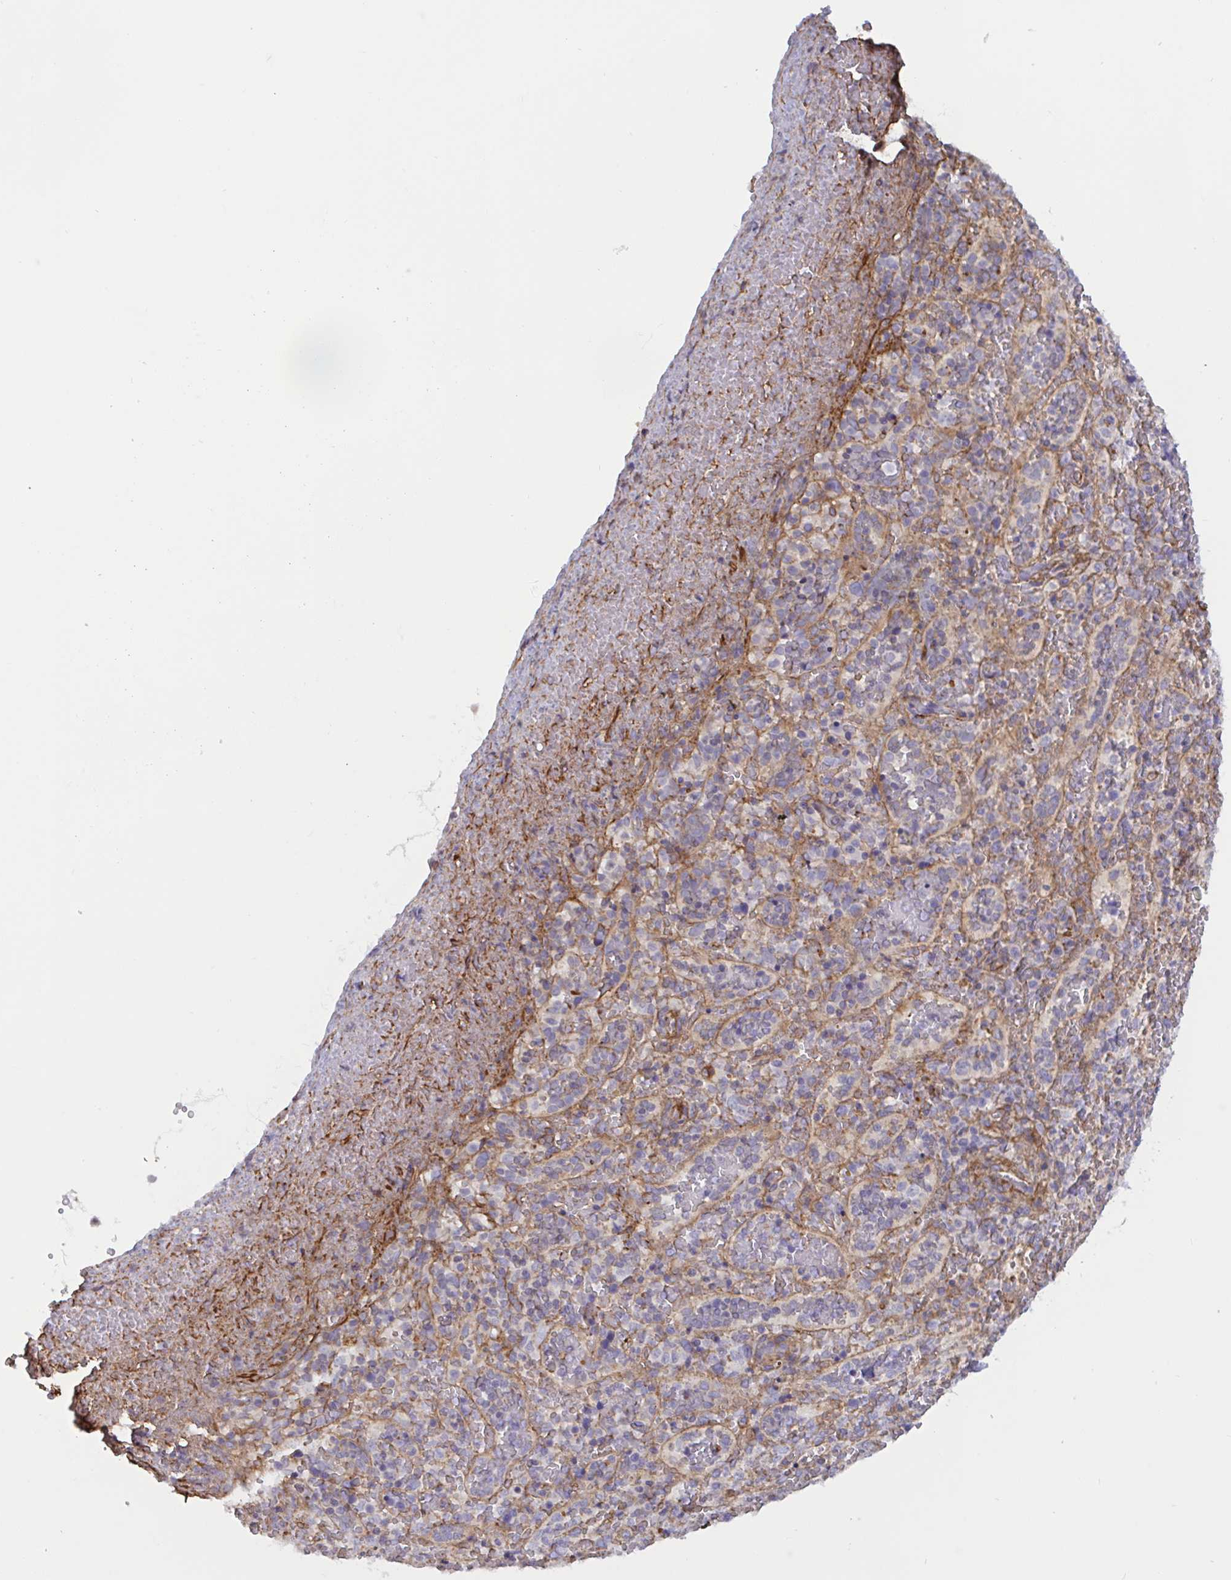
{"staining": {"intensity": "negative", "quantity": "none", "location": "none"}, "tissue": "spleen", "cell_type": "Cells in red pulp", "image_type": "normal", "snomed": [{"axis": "morphology", "description": "Normal tissue, NOS"}, {"axis": "topography", "description": "Spleen"}], "caption": "The photomicrograph shows no significant positivity in cells in red pulp of spleen.", "gene": "SHISA7", "patient": {"sex": "female", "age": 50}}